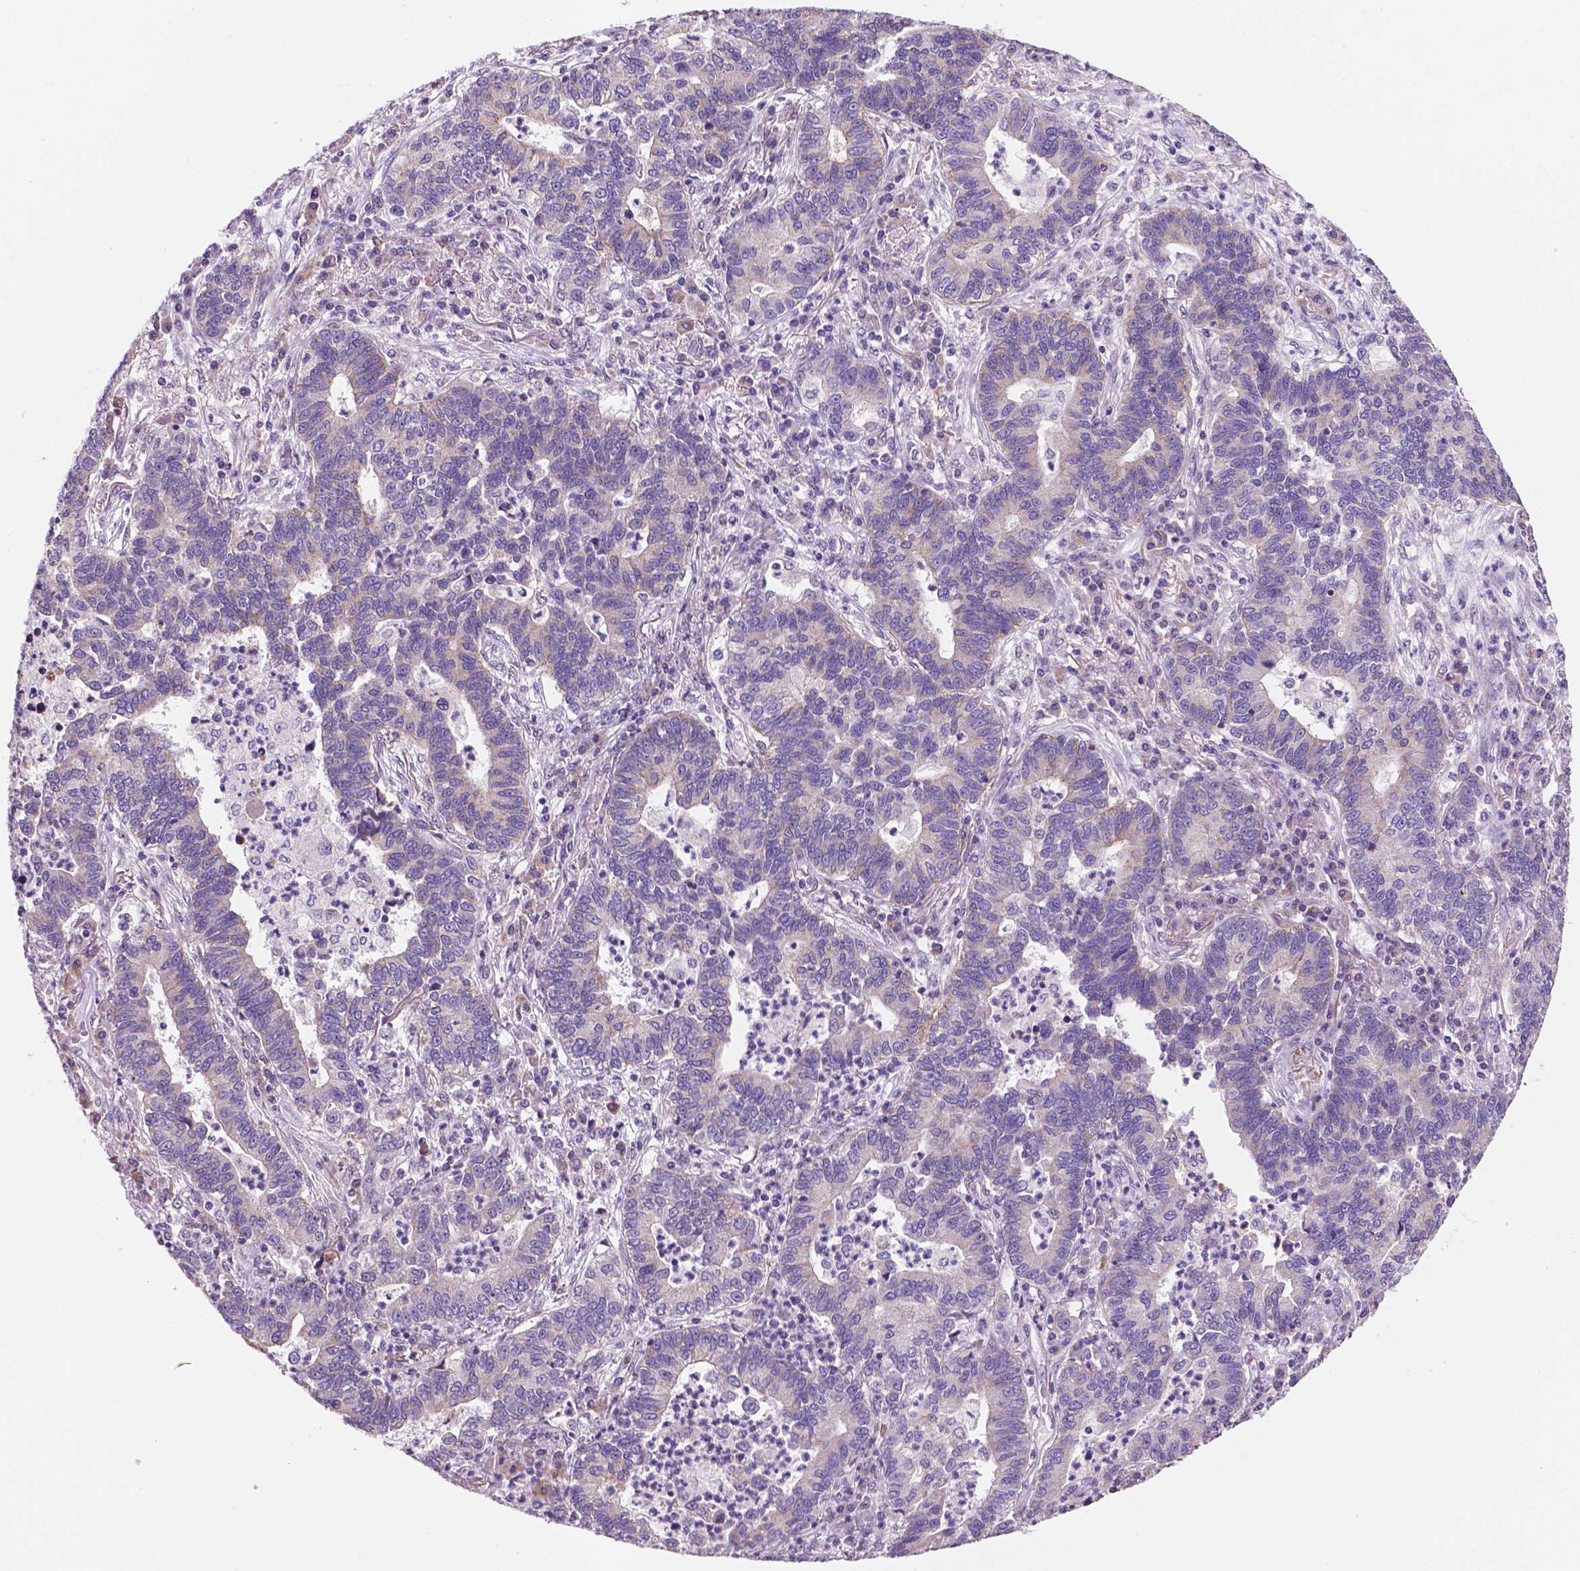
{"staining": {"intensity": "negative", "quantity": "none", "location": "none"}, "tissue": "lung cancer", "cell_type": "Tumor cells", "image_type": "cancer", "snomed": [{"axis": "morphology", "description": "Adenocarcinoma, NOS"}, {"axis": "topography", "description": "Lung"}], "caption": "A high-resolution photomicrograph shows immunohistochemistry (IHC) staining of lung adenocarcinoma, which reveals no significant staining in tumor cells. Brightfield microscopy of immunohistochemistry stained with DAB (3,3'-diaminobenzidine) (brown) and hematoxylin (blue), captured at high magnification.", "gene": "C18orf21", "patient": {"sex": "female", "age": 57}}